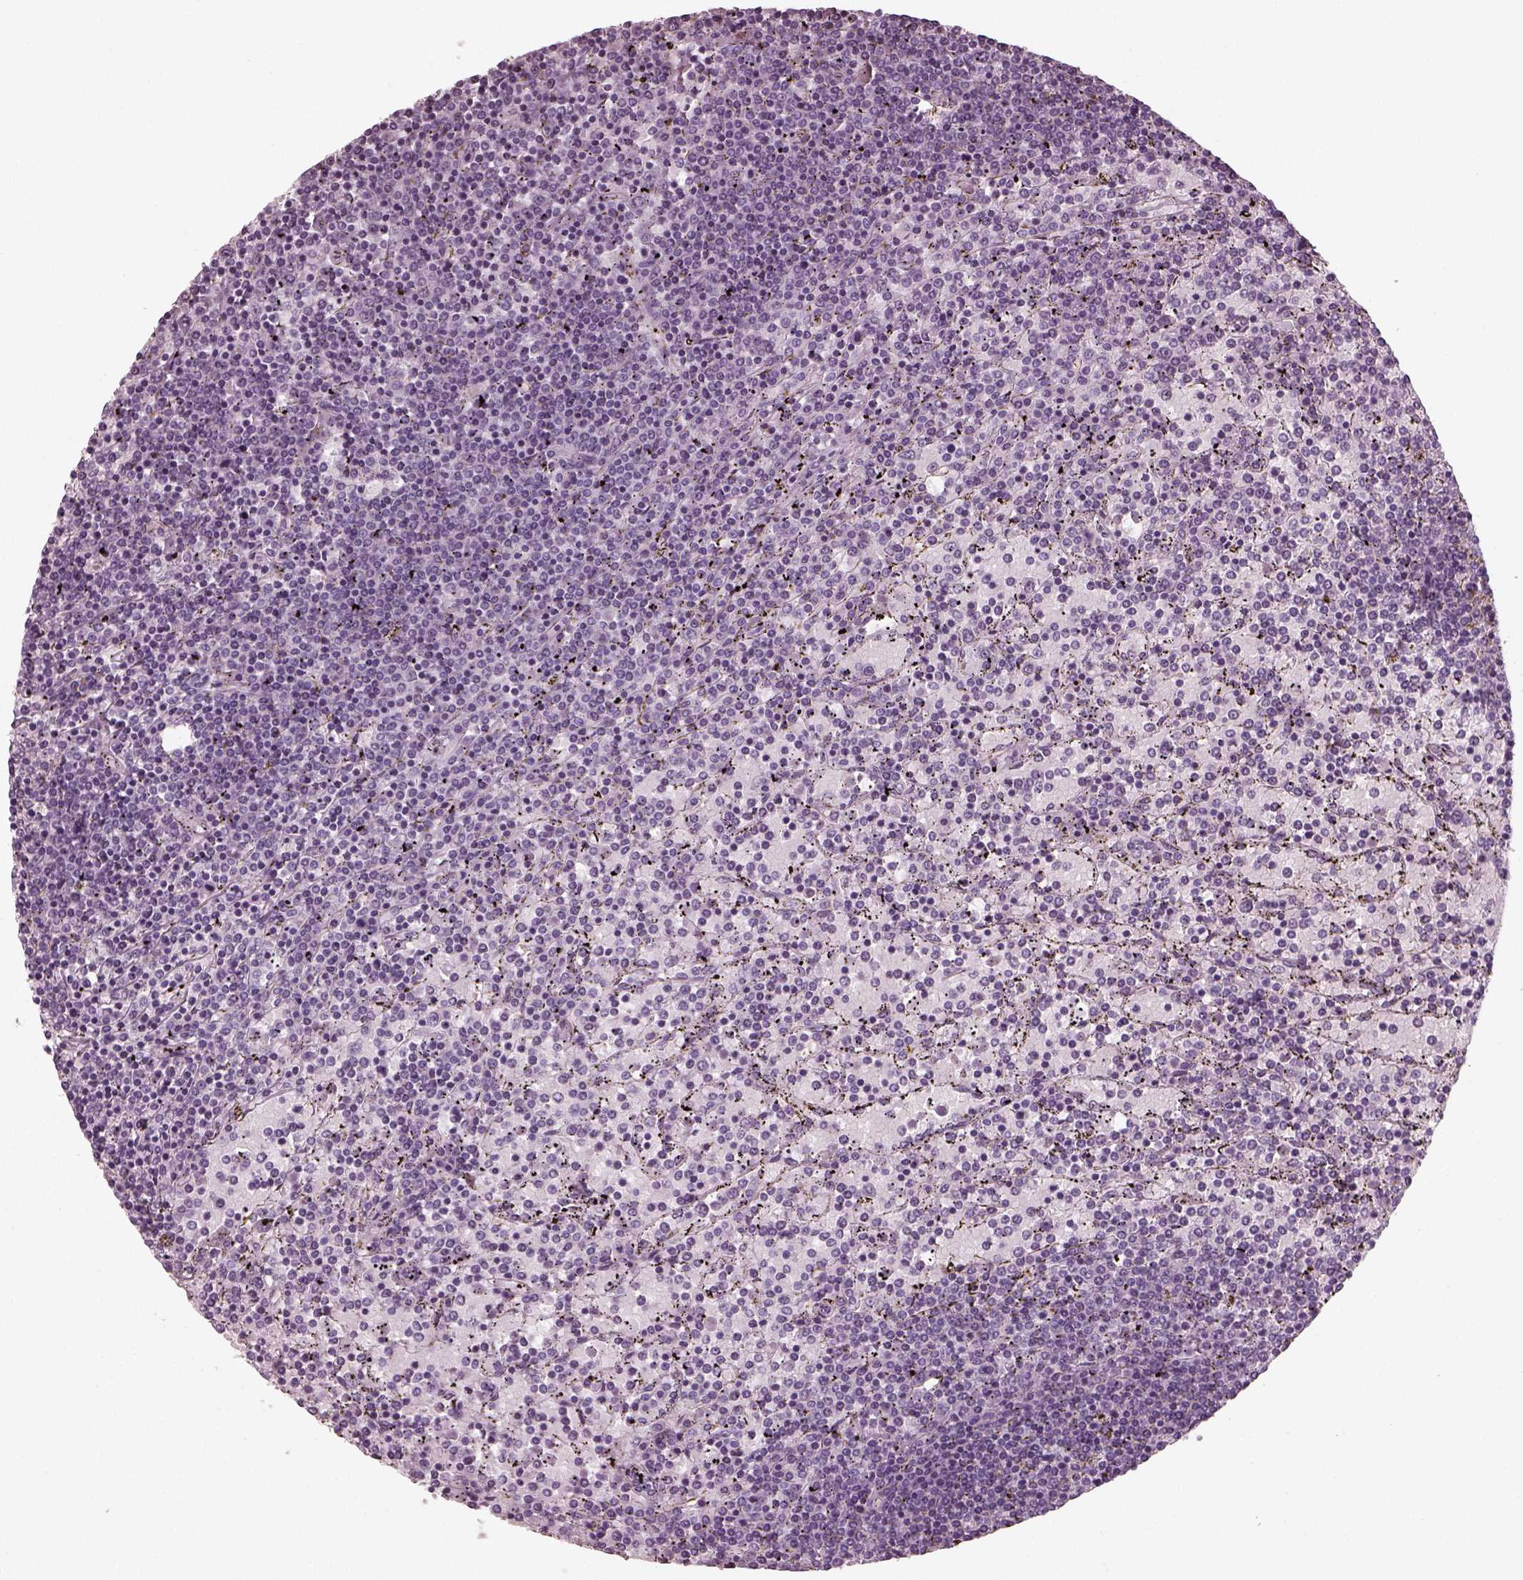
{"staining": {"intensity": "negative", "quantity": "none", "location": "none"}, "tissue": "lymphoma", "cell_type": "Tumor cells", "image_type": "cancer", "snomed": [{"axis": "morphology", "description": "Malignant lymphoma, non-Hodgkin's type, Low grade"}, {"axis": "topography", "description": "Spleen"}], "caption": "DAB (3,3'-diaminobenzidine) immunohistochemical staining of human low-grade malignant lymphoma, non-Hodgkin's type displays no significant expression in tumor cells. Brightfield microscopy of immunohistochemistry (IHC) stained with DAB (brown) and hematoxylin (blue), captured at high magnification.", "gene": "RCVRN", "patient": {"sex": "female", "age": 77}}